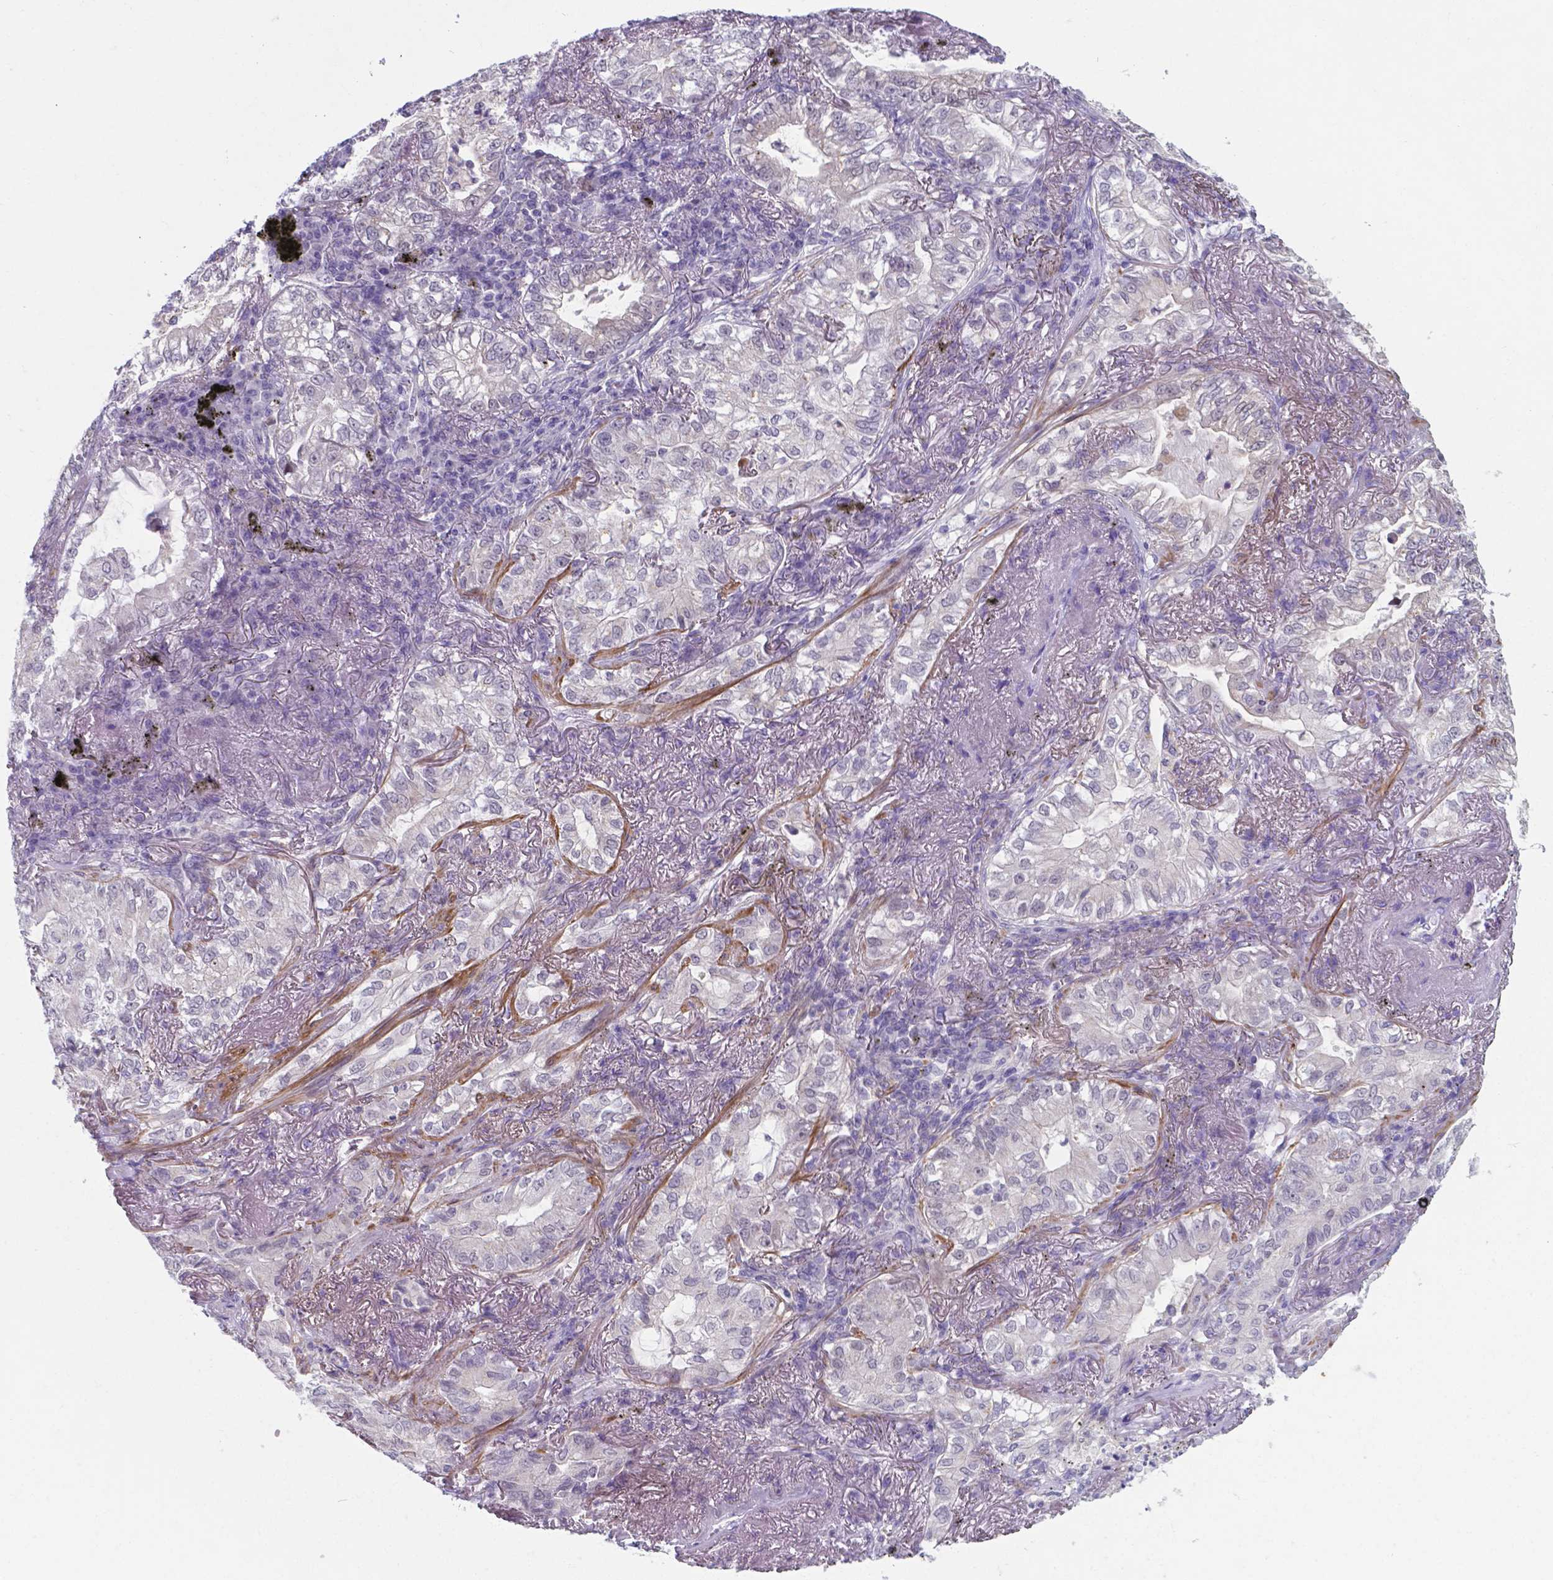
{"staining": {"intensity": "negative", "quantity": "none", "location": "none"}, "tissue": "lung cancer", "cell_type": "Tumor cells", "image_type": "cancer", "snomed": [{"axis": "morphology", "description": "Adenocarcinoma, NOS"}, {"axis": "topography", "description": "Lung"}], "caption": "The immunohistochemistry (IHC) image has no significant positivity in tumor cells of lung cancer tissue.", "gene": "AP5B1", "patient": {"sex": "female", "age": 73}}